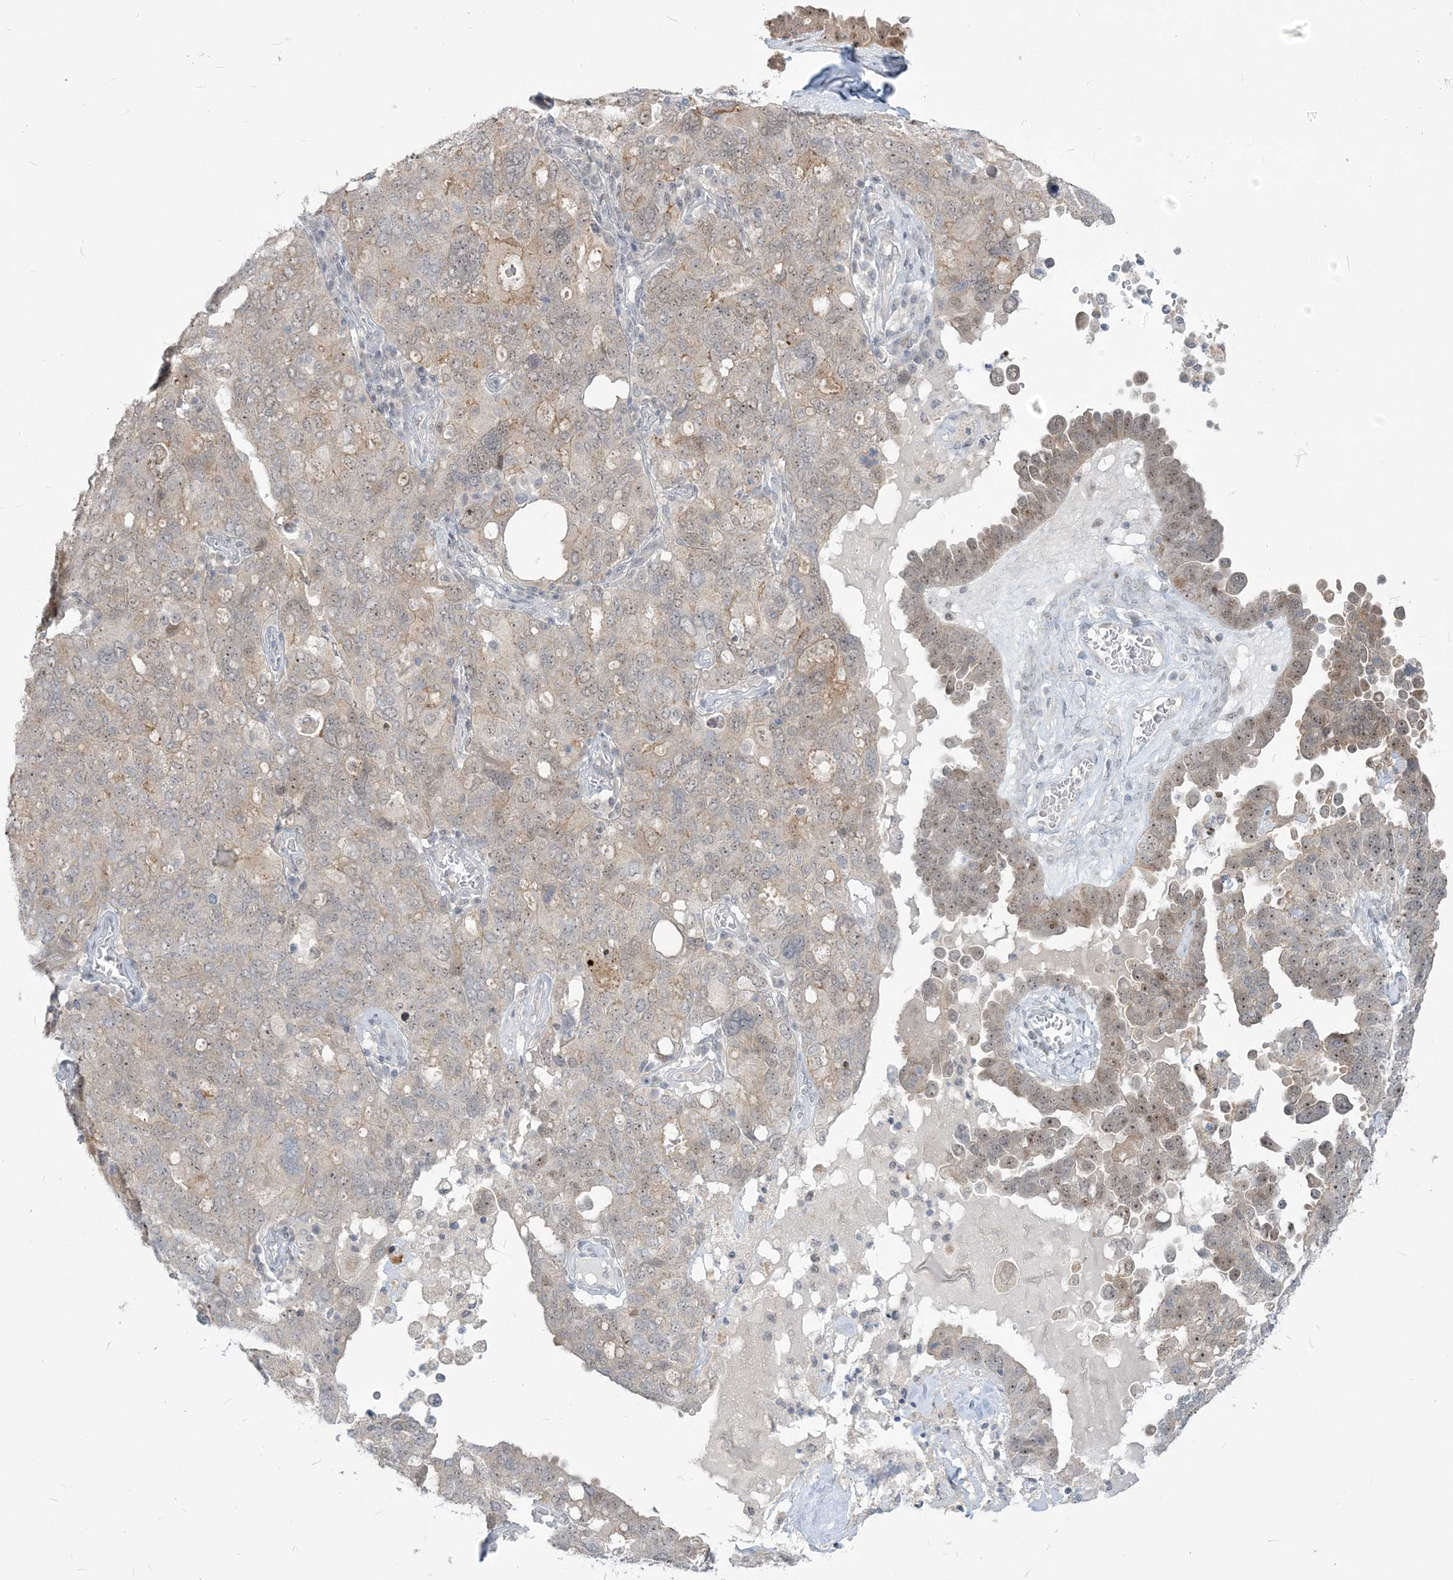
{"staining": {"intensity": "moderate", "quantity": "<25%", "location": "nuclear"}, "tissue": "ovarian cancer", "cell_type": "Tumor cells", "image_type": "cancer", "snomed": [{"axis": "morphology", "description": "Carcinoma, endometroid"}, {"axis": "topography", "description": "Ovary"}], "caption": "A brown stain labels moderate nuclear expression of a protein in human ovarian endometroid carcinoma tumor cells.", "gene": "SDAD1", "patient": {"sex": "female", "age": 62}}